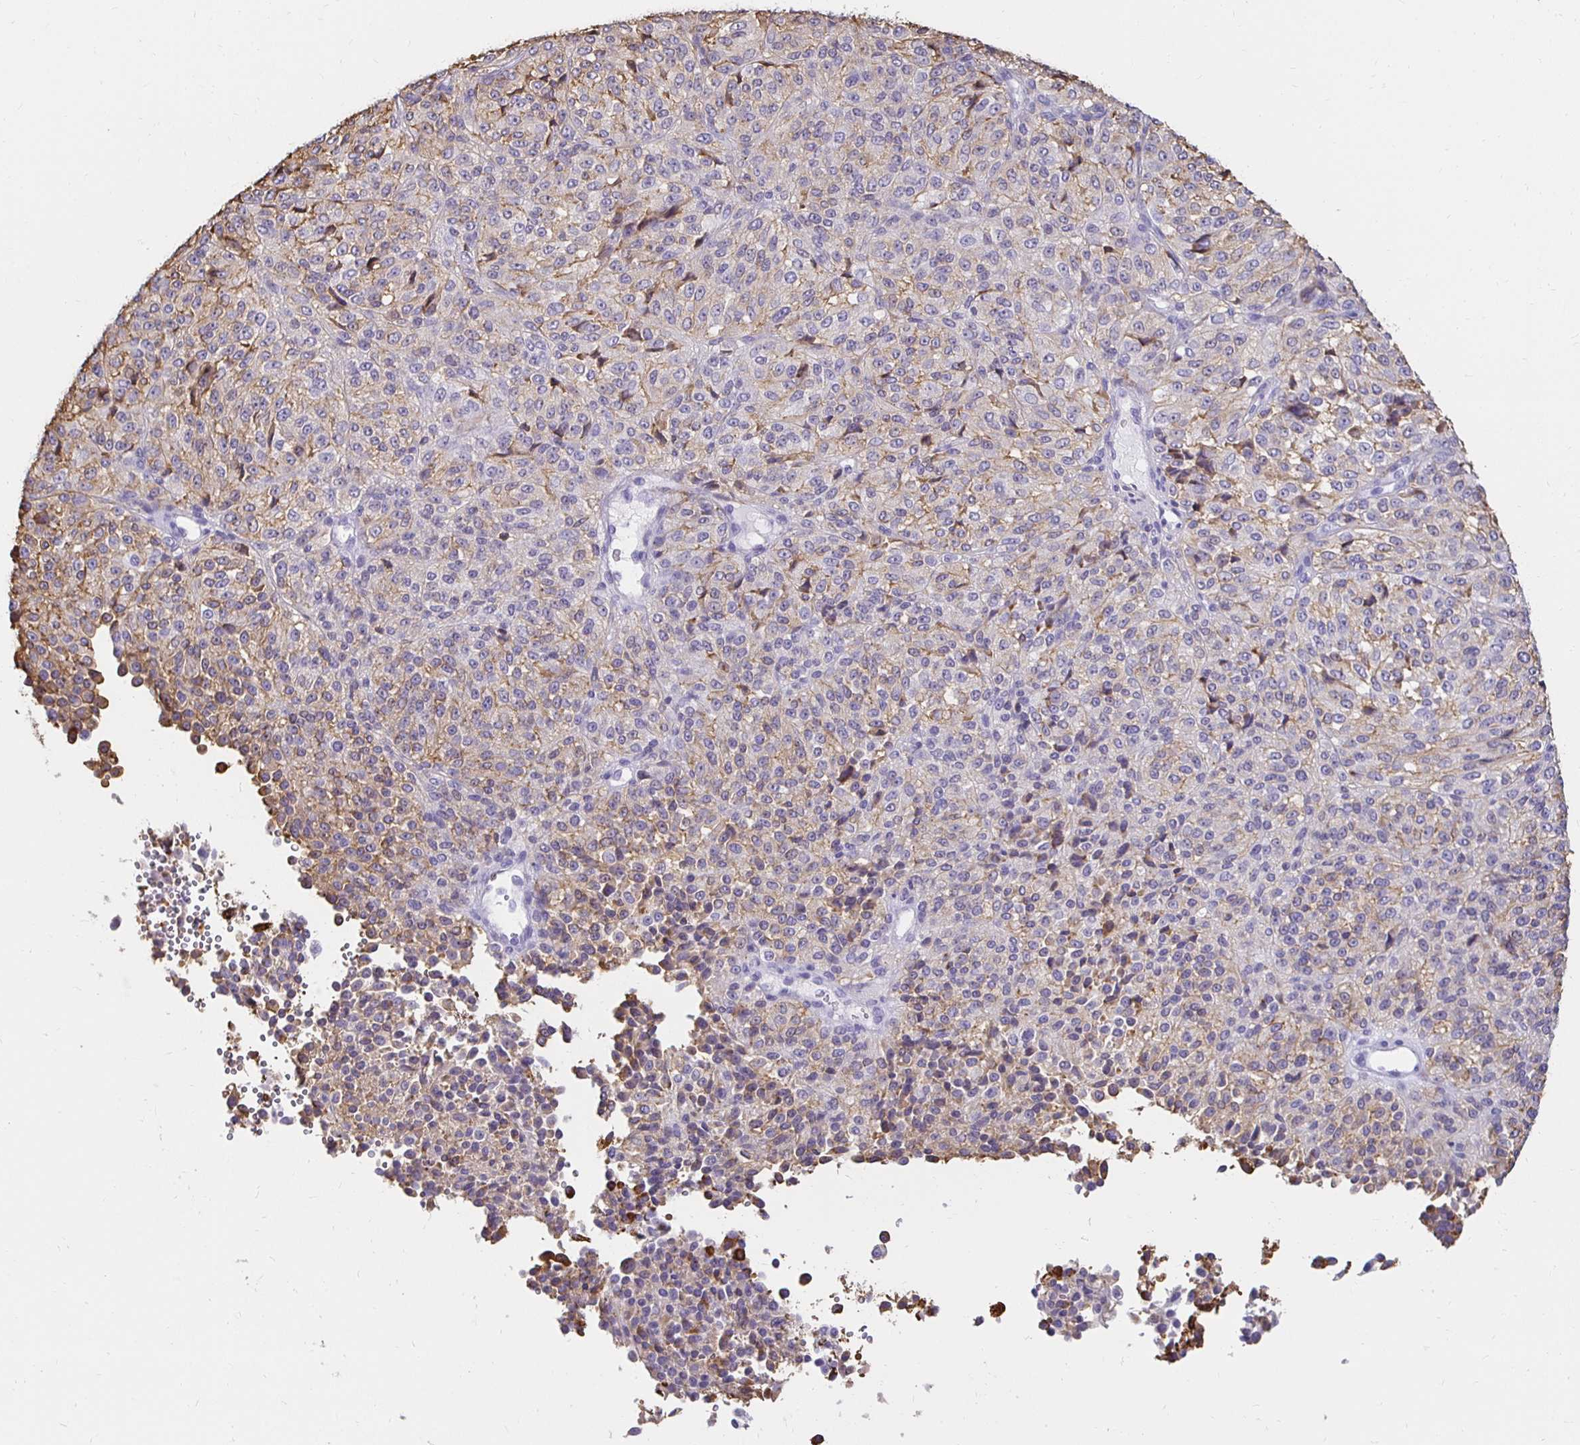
{"staining": {"intensity": "weak", "quantity": "<25%", "location": "cytoplasmic/membranous"}, "tissue": "melanoma", "cell_type": "Tumor cells", "image_type": "cancer", "snomed": [{"axis": "morphology", "description": "Malignant melanoma, Metastatic site"}, {"axis": "topography", "description": "Brain"}], "caption": "This photomicrograph is of malignant melanoma (metastatic site) stained with immunohistochemistry (IHC) to label a protein in brown with the nuclei are counter-stained blue. There is no positivity in tumor cells.", "gene": "TAS1R3", "patient": {"sex": "female", "age": 56}}